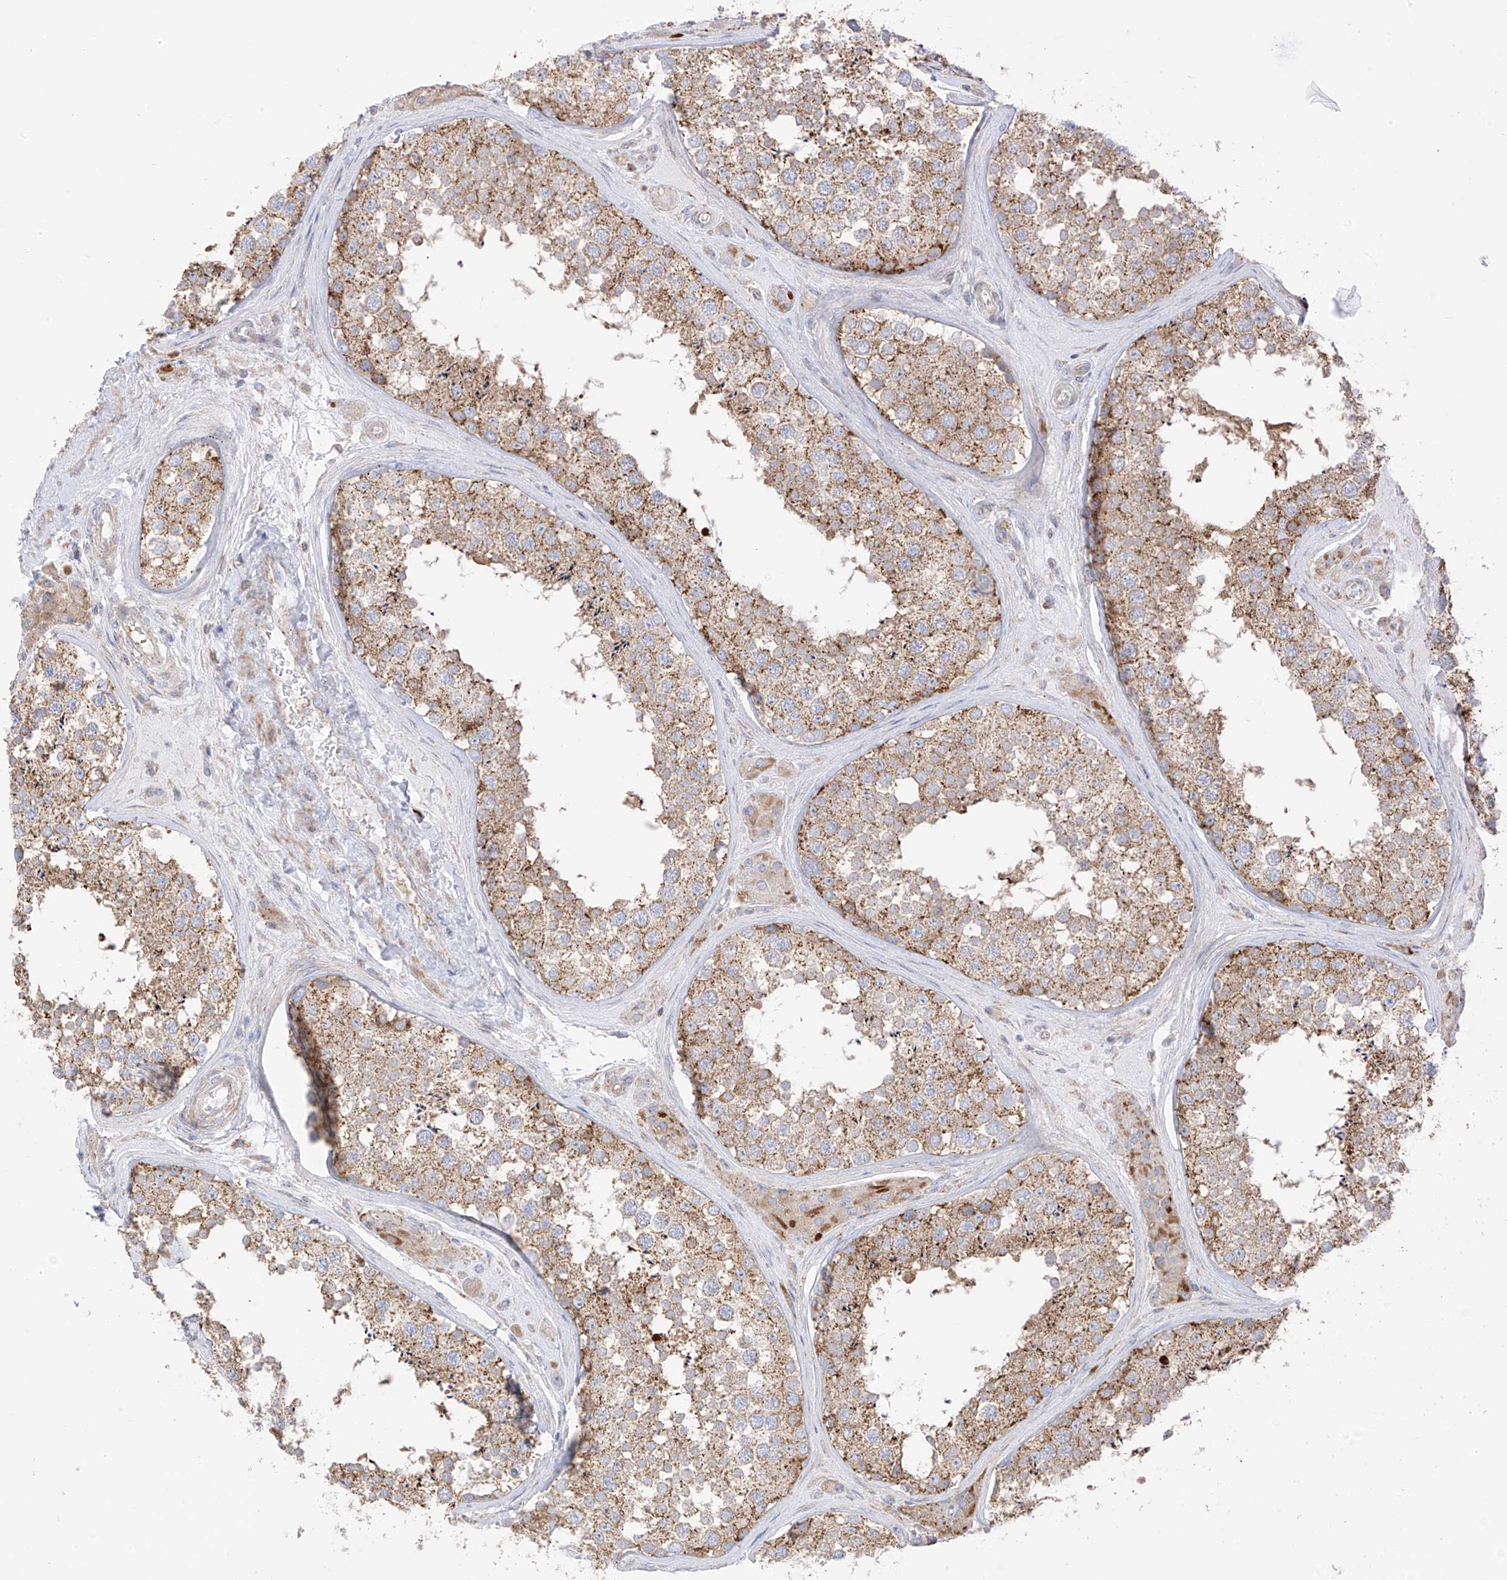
{"staining": {"intensity": "strong", "quantity": ">75%", "location": "cytoplasmic/membranous"}, "tissue": "testis", "cell_type": "Cells in seminiferous ducts", "image_type": "normal", "snomed": [{"axis": "morphology", "description": "Normal tissue, NOS"}, {"axis": "topography", "description": "Testis"}], "caption": "Immunohistochemical staining of normal testis reveals >75% levels of strong cytoplasmic/membranous protein staining in approximately >75% of cells in seminiferous ducts. The staining was performed using DAB, with brown indicating positive protein expression. Nuclei are stained blue with hematoxylin.", "gene": "XKR3", "patient": {"sex": "male", "age": 46}}